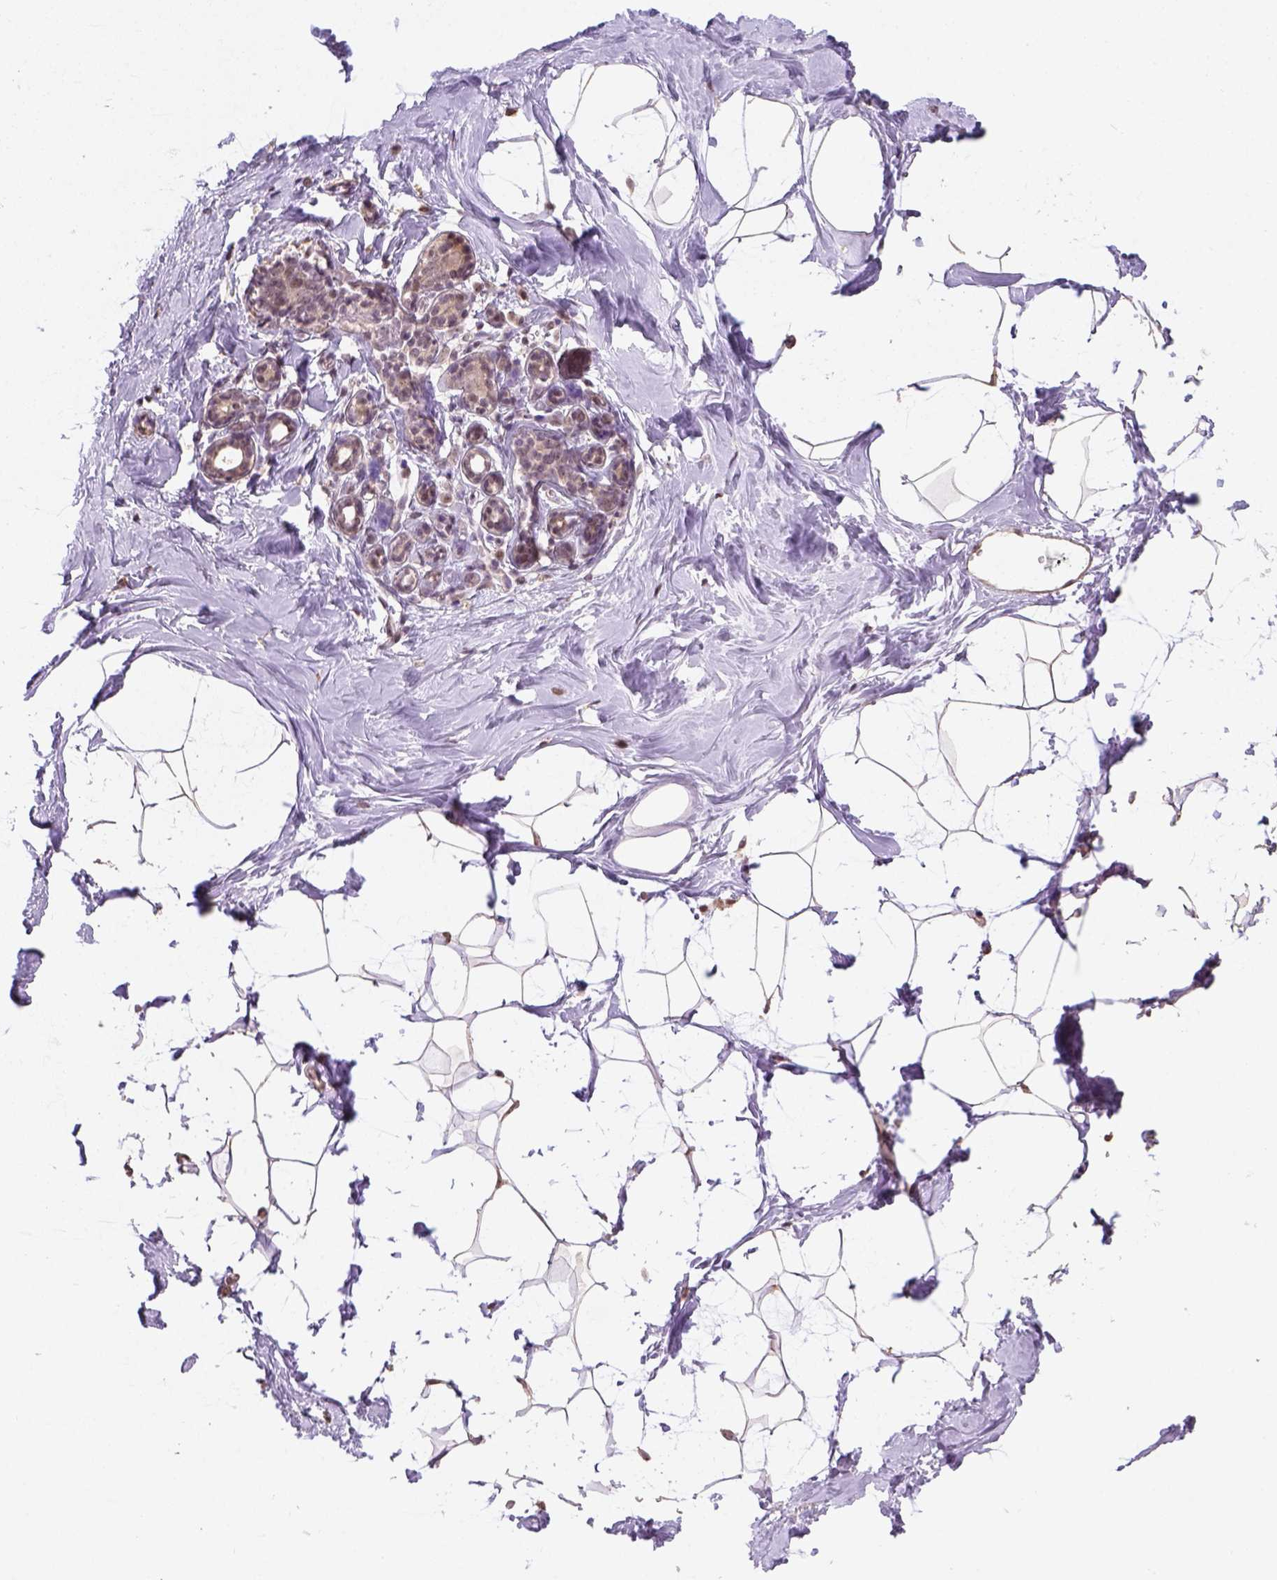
{"staining": {"intensity": "moderate", "quantity": ">75%", "location": "nuclear"}, "tissue": "breast", "cell_type": "Adipocytes", "image_type": "normal", "snomed": [{"axis": "morphology", "description": "Normal tissue, NOS"}, {"axis": "topography", "description": "Breast"}], "caption": "Brown immunohistochemical staining in benign breast reveals moderate nuclear positivity in approximately >75% of adipocytes.", "gene": "DDX50", "patient": {"sex": "female", "age": 32}}